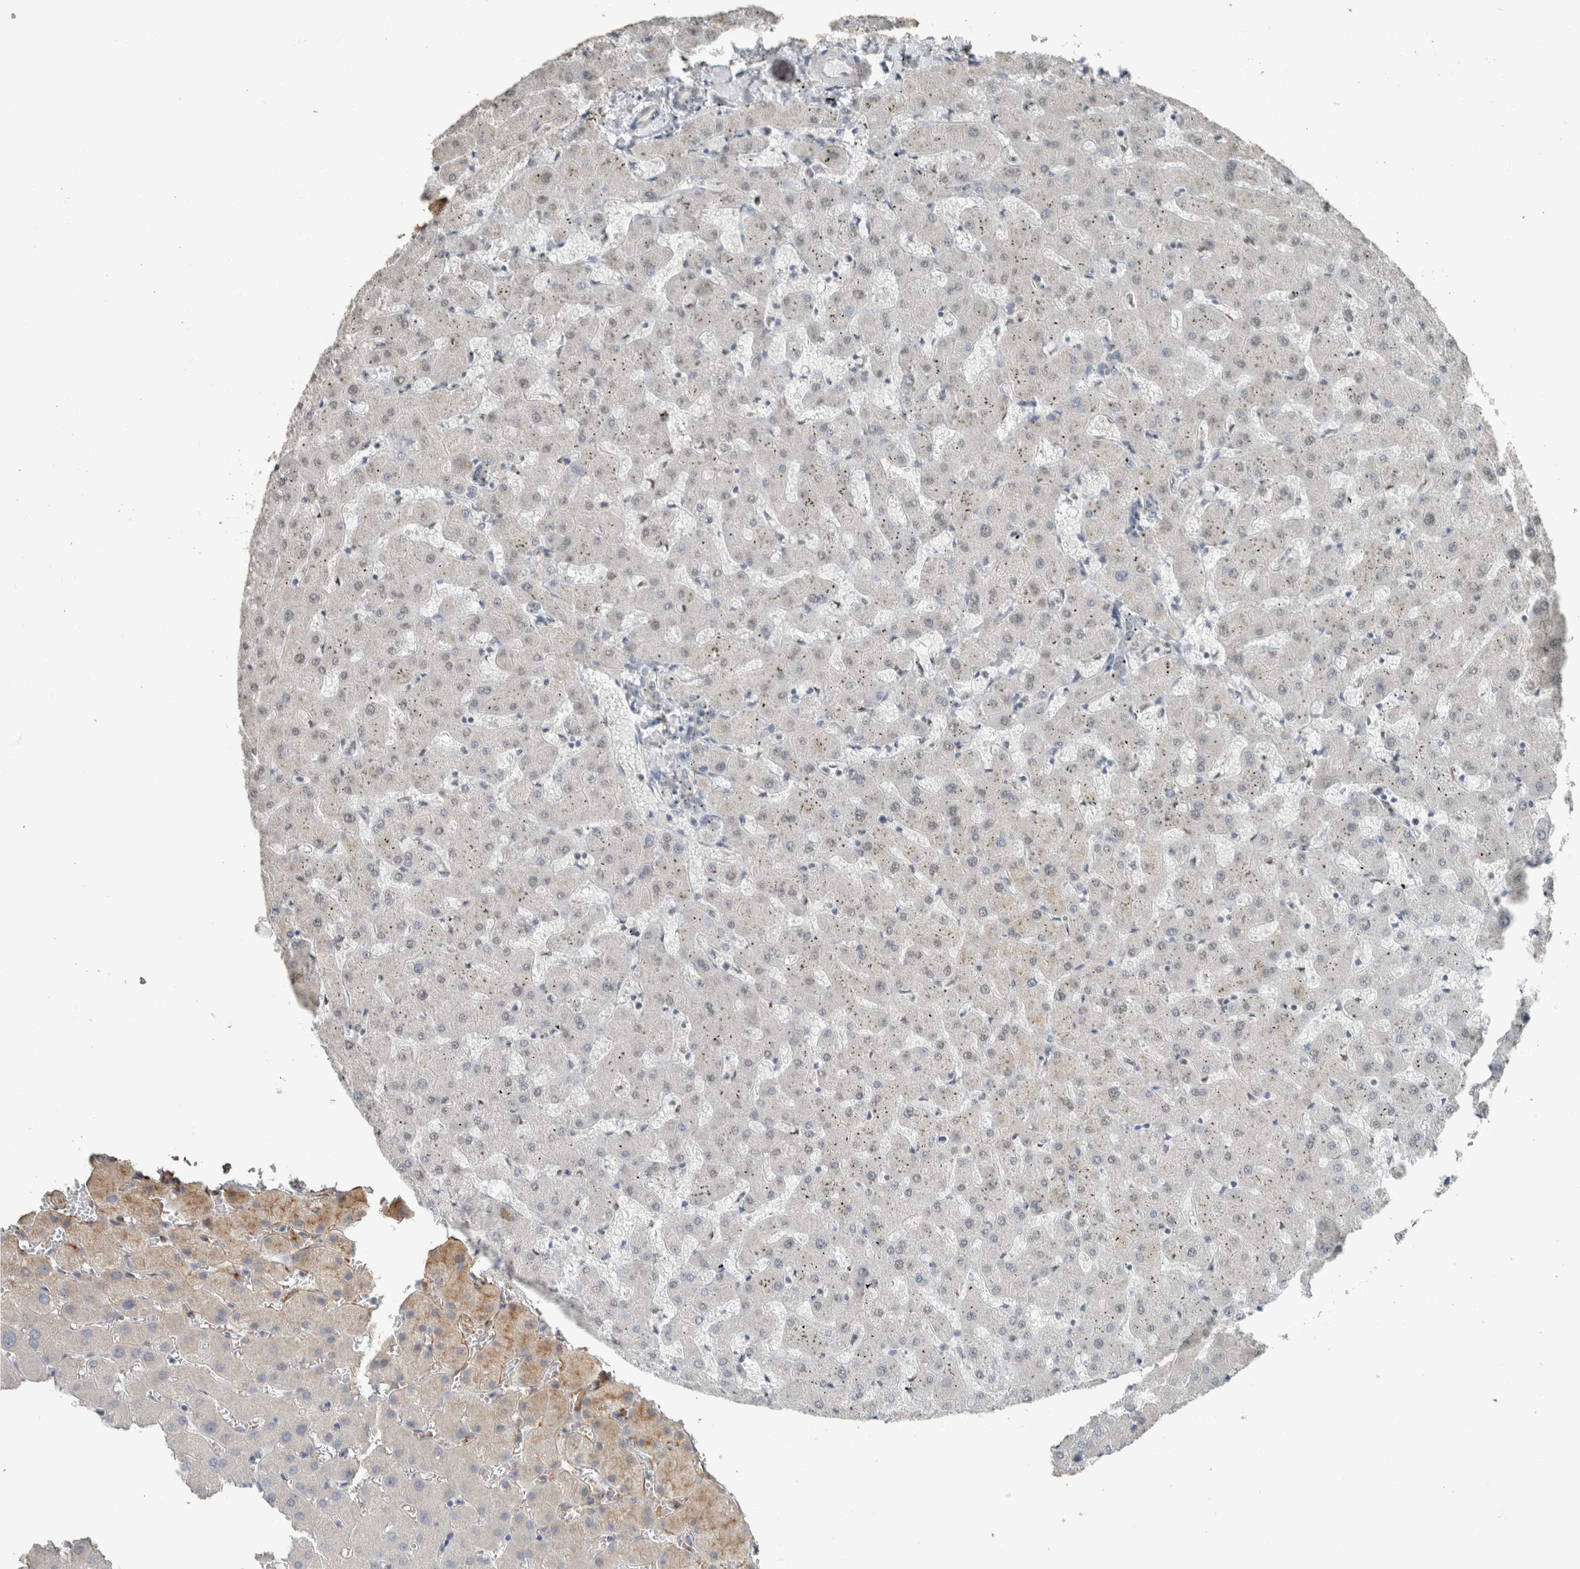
{"staining": {"intensity": "negative", "quantity": "none", "location": "none"}, "tissue": "liver", "cell_type": "Cholangiocytes", "image_type": "normal", "snomed": [{"axis": "morphology", "description": "Normal tissue, NOS"}, {"axis": "topography", "description": "Liver"}], "caption": "The histopathology image reveals no staining of cholangiocytes in normal liver. (DAB IHC, high magnification).", "gene": "ACVR2B", "patient": {"sex": "female", "age": 63}}